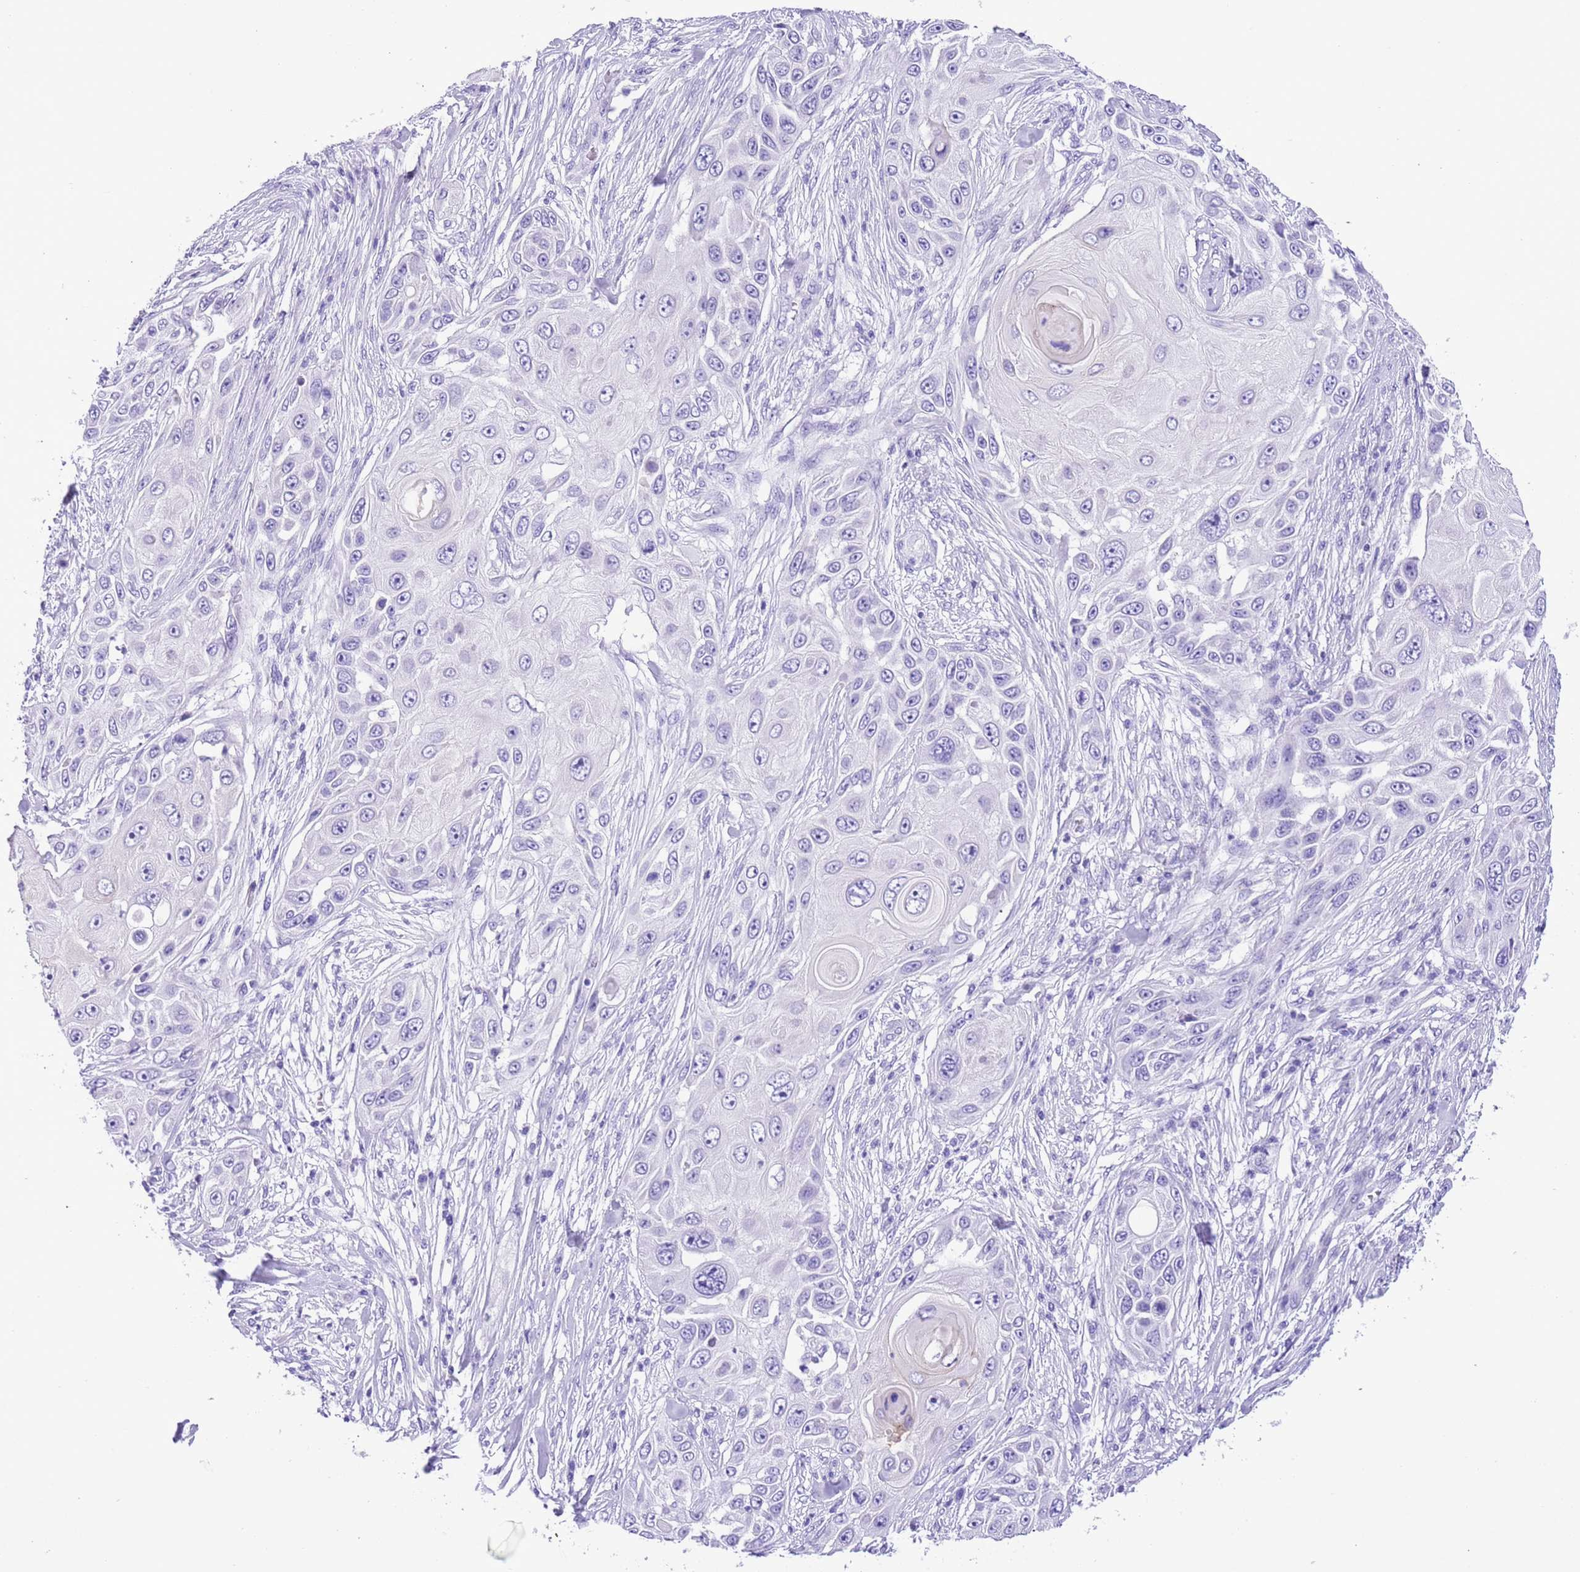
{"staining": {"intensity": "negative", "quantity": "none", "location": "none"}, "tissue": "skin cancer", "cell_type": "Tumor cells", "image_type": "cancer", "snomed": [{"axis": "morphology", "description": "Squamous cell carcinoma, NOS"}, {"axis": "topography", "description": "Skin"}], "caption": "A high-resolution micrograph shows immunohistochemistry (IHC) staining of skin cancer, which displays no significant positivity in tumor cells.", "gene": "TBC1D10B", "patient": {"sex": "female", "age": 44}}